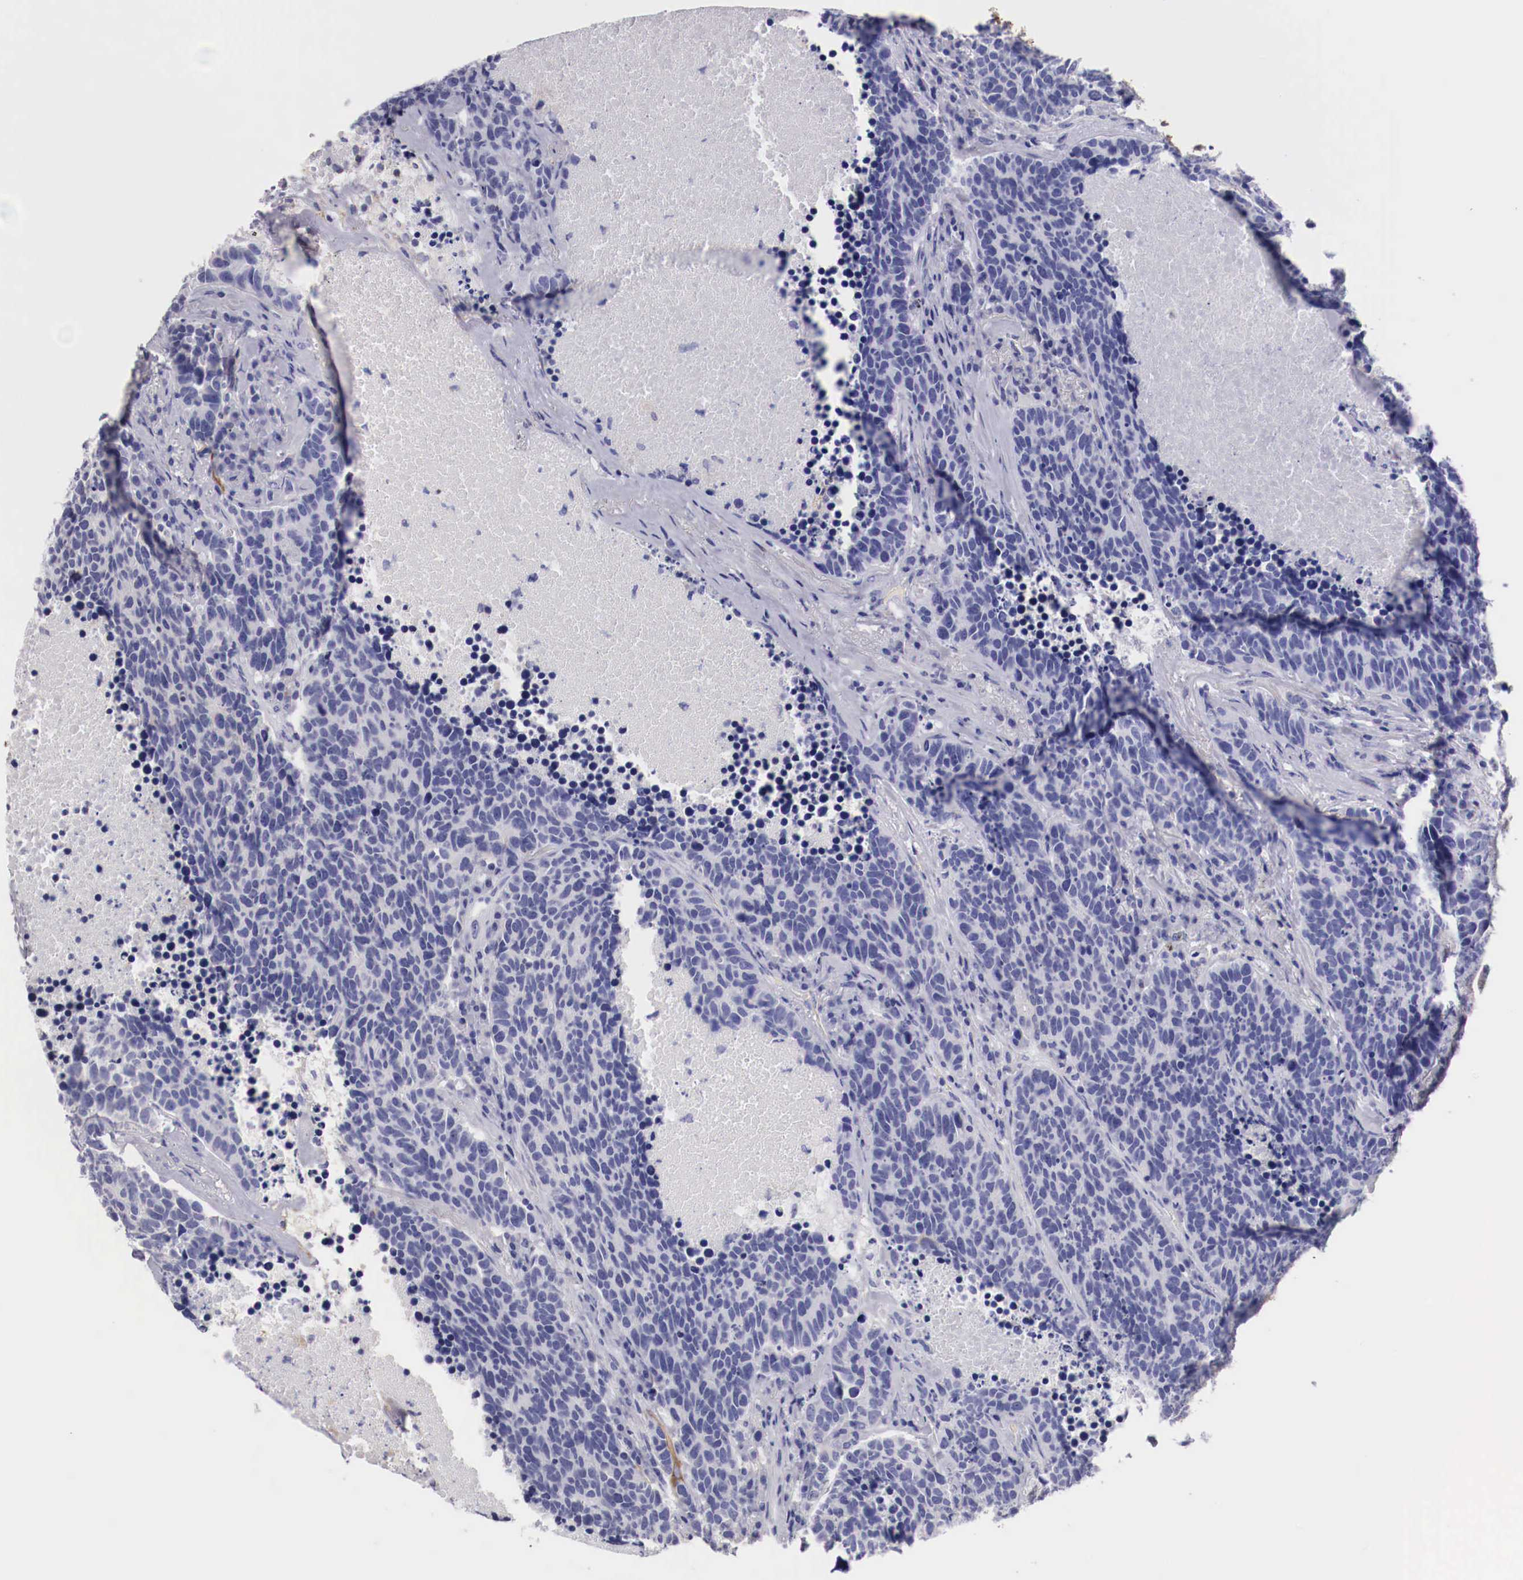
{"staining": {"intensity": "negative", "quantity": "none", "location": "none"}, "tissue": "lung cancer", "cell_type": "Tumor cells", "image_type": "cancer", "snomed": [{"axis": "morphology", "description": "Neoplasm, malignant, NOS"}, {"axis": "topography", "description": "Lung"}], "caption": "The photomicrograph reveals no staining of tumor cells in lung cancer (malignant neoplasm).", "gene": "PITPNA", "patient": {"sex": "female", "age": 75}}